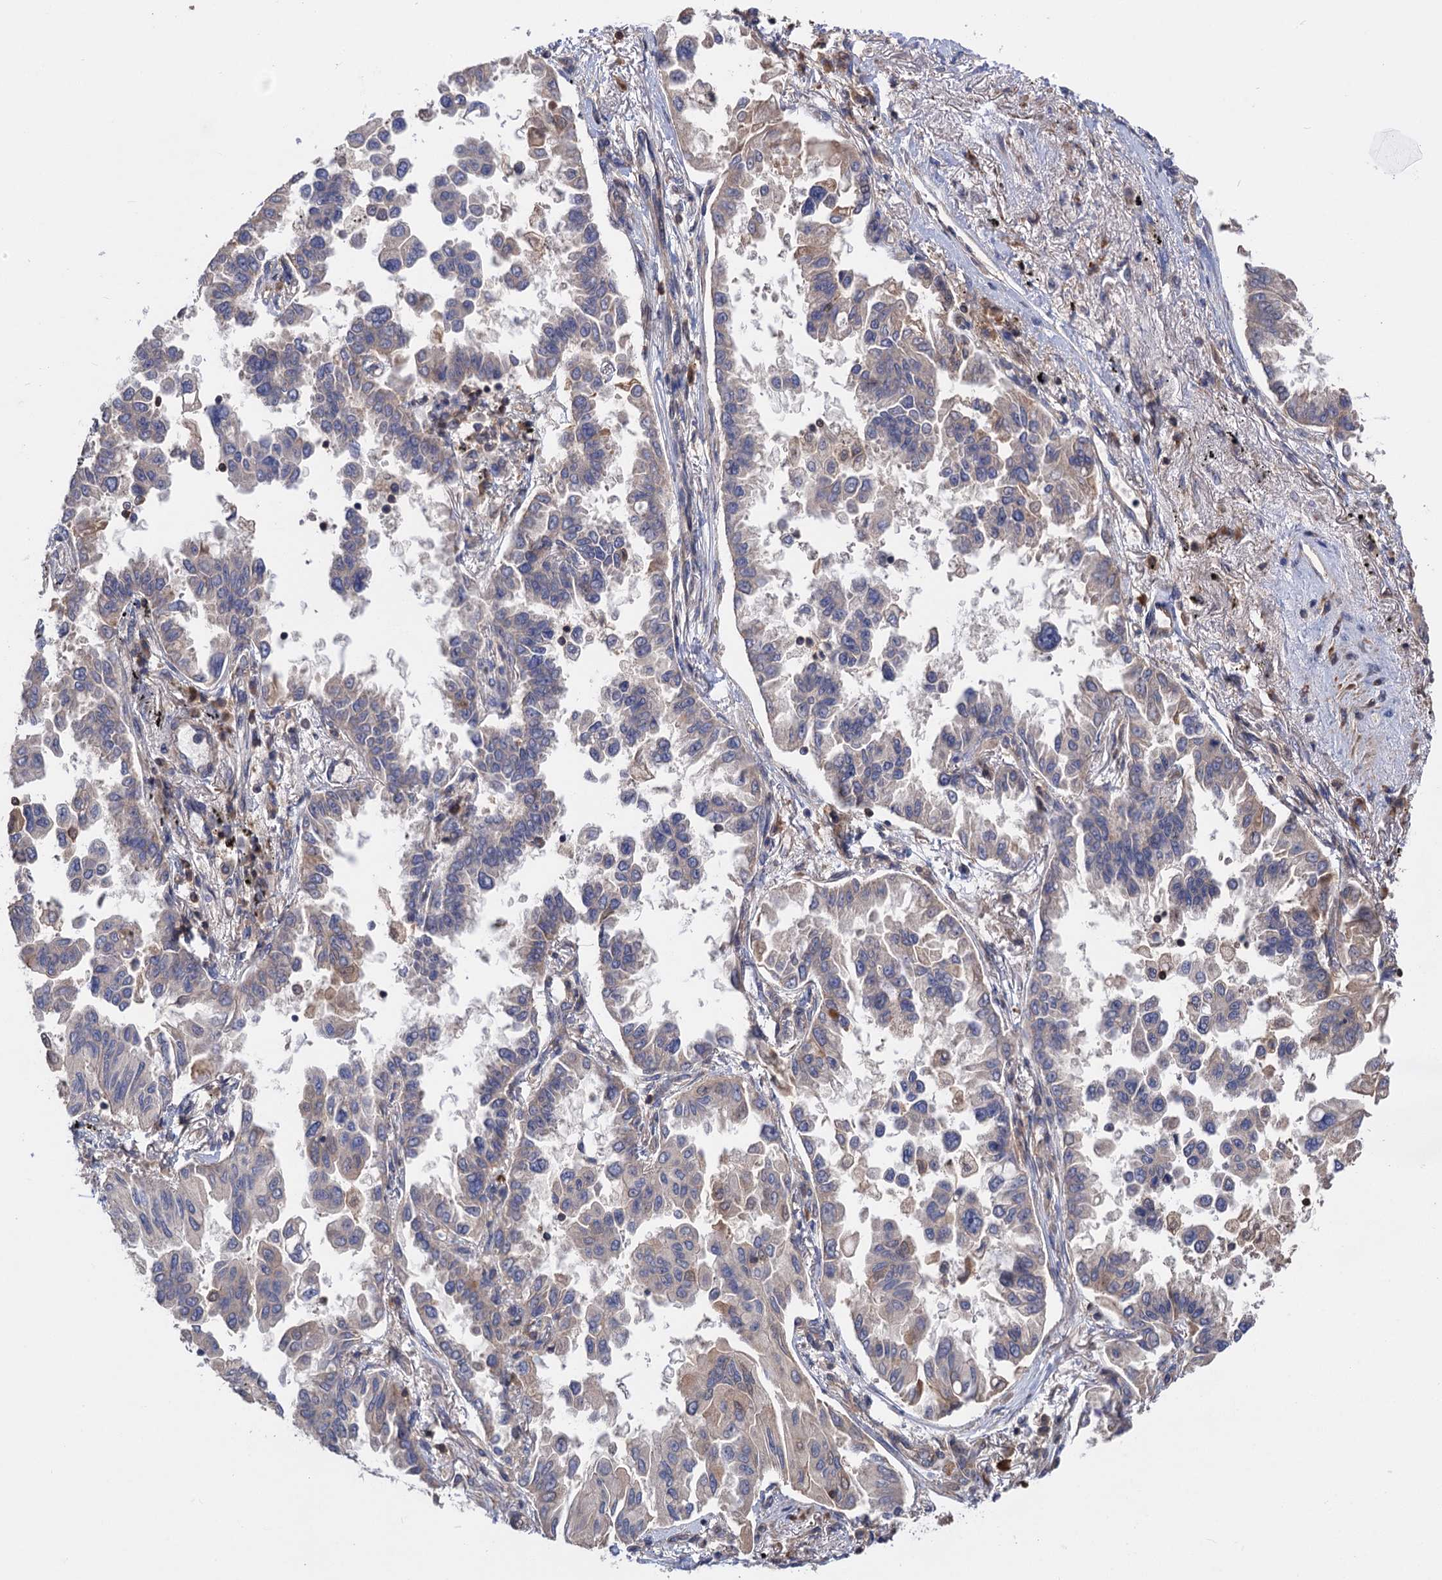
{"staining": {"intensity": "weak", "quantity": "<25%", "location": "cytoplasmic/membranous"}, "tissue": "lung cancer", "cell_type": "Tumor cells", "image_type": "cancer", "snomed": [{"axis": "morphology", "description": "Adenocarcinoma, NOS"}, {"axis": "topography", "description": "Lung"}], "caption": "Tumor cells show no significant protein expression in adenocarcinoma (lung).", "gene": "DGKA", "patient": {"sex": "female", "age": 67}}